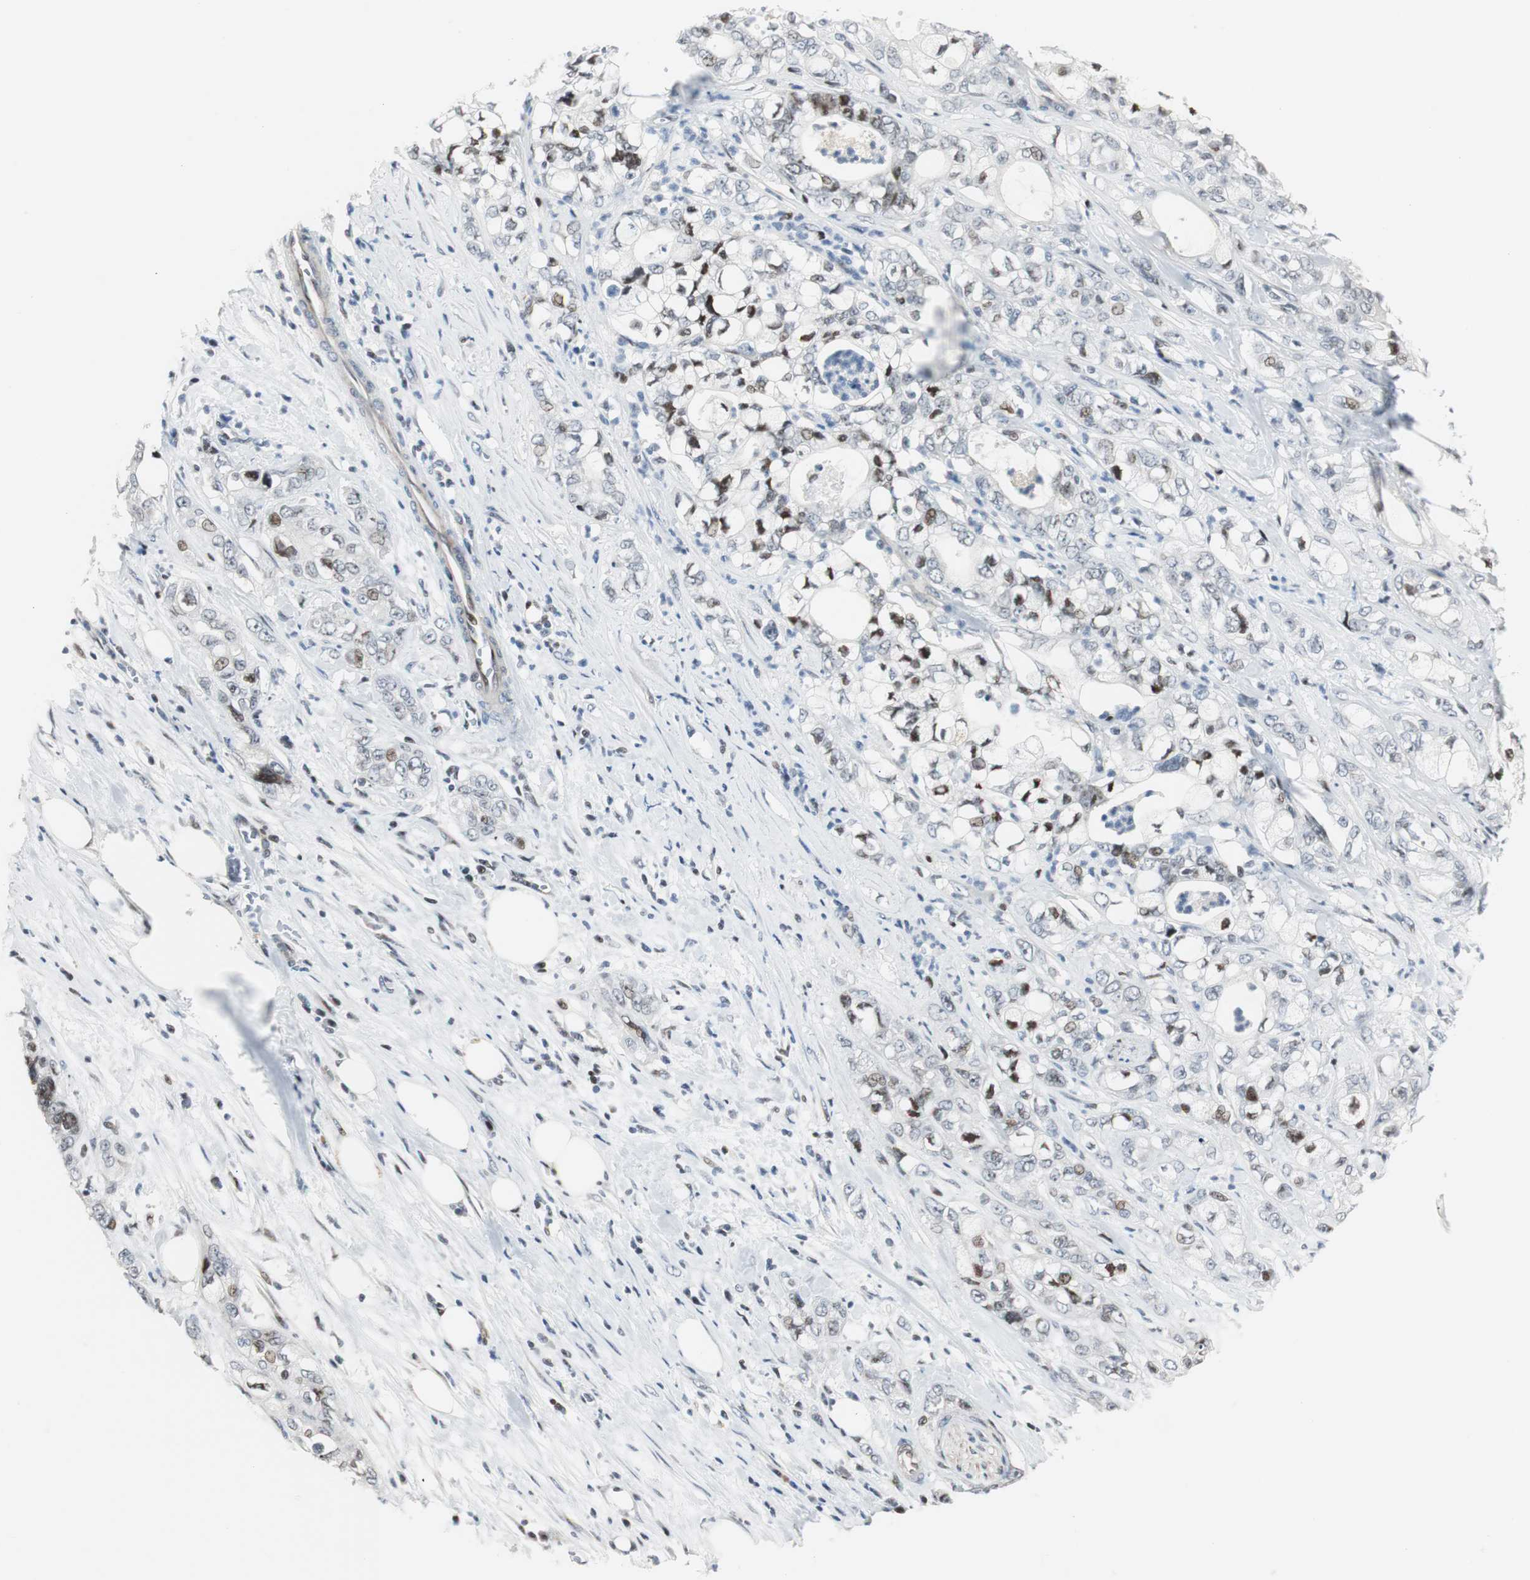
{"staining": {"intensity": "moderate", "quantity": "<25%", "location": "nuclear"}, "tissue": "pancreatic cancer", "cell_type": "Tumor cells", "image_type": "cancer", "snomed": [{"axis": "morphology", "description": "Adenocarcinoma, NOS"}, {"axis": "topography", "description": "Pancreas"}], "caption": "Pancreatic cancer (adenocarcinoma) stained with a brown dye shows moderate nuclear positive expression in approximately <25% of tumor cells.", "gene": "RAD1", "patient": {"sex": "male", "age": 70}}